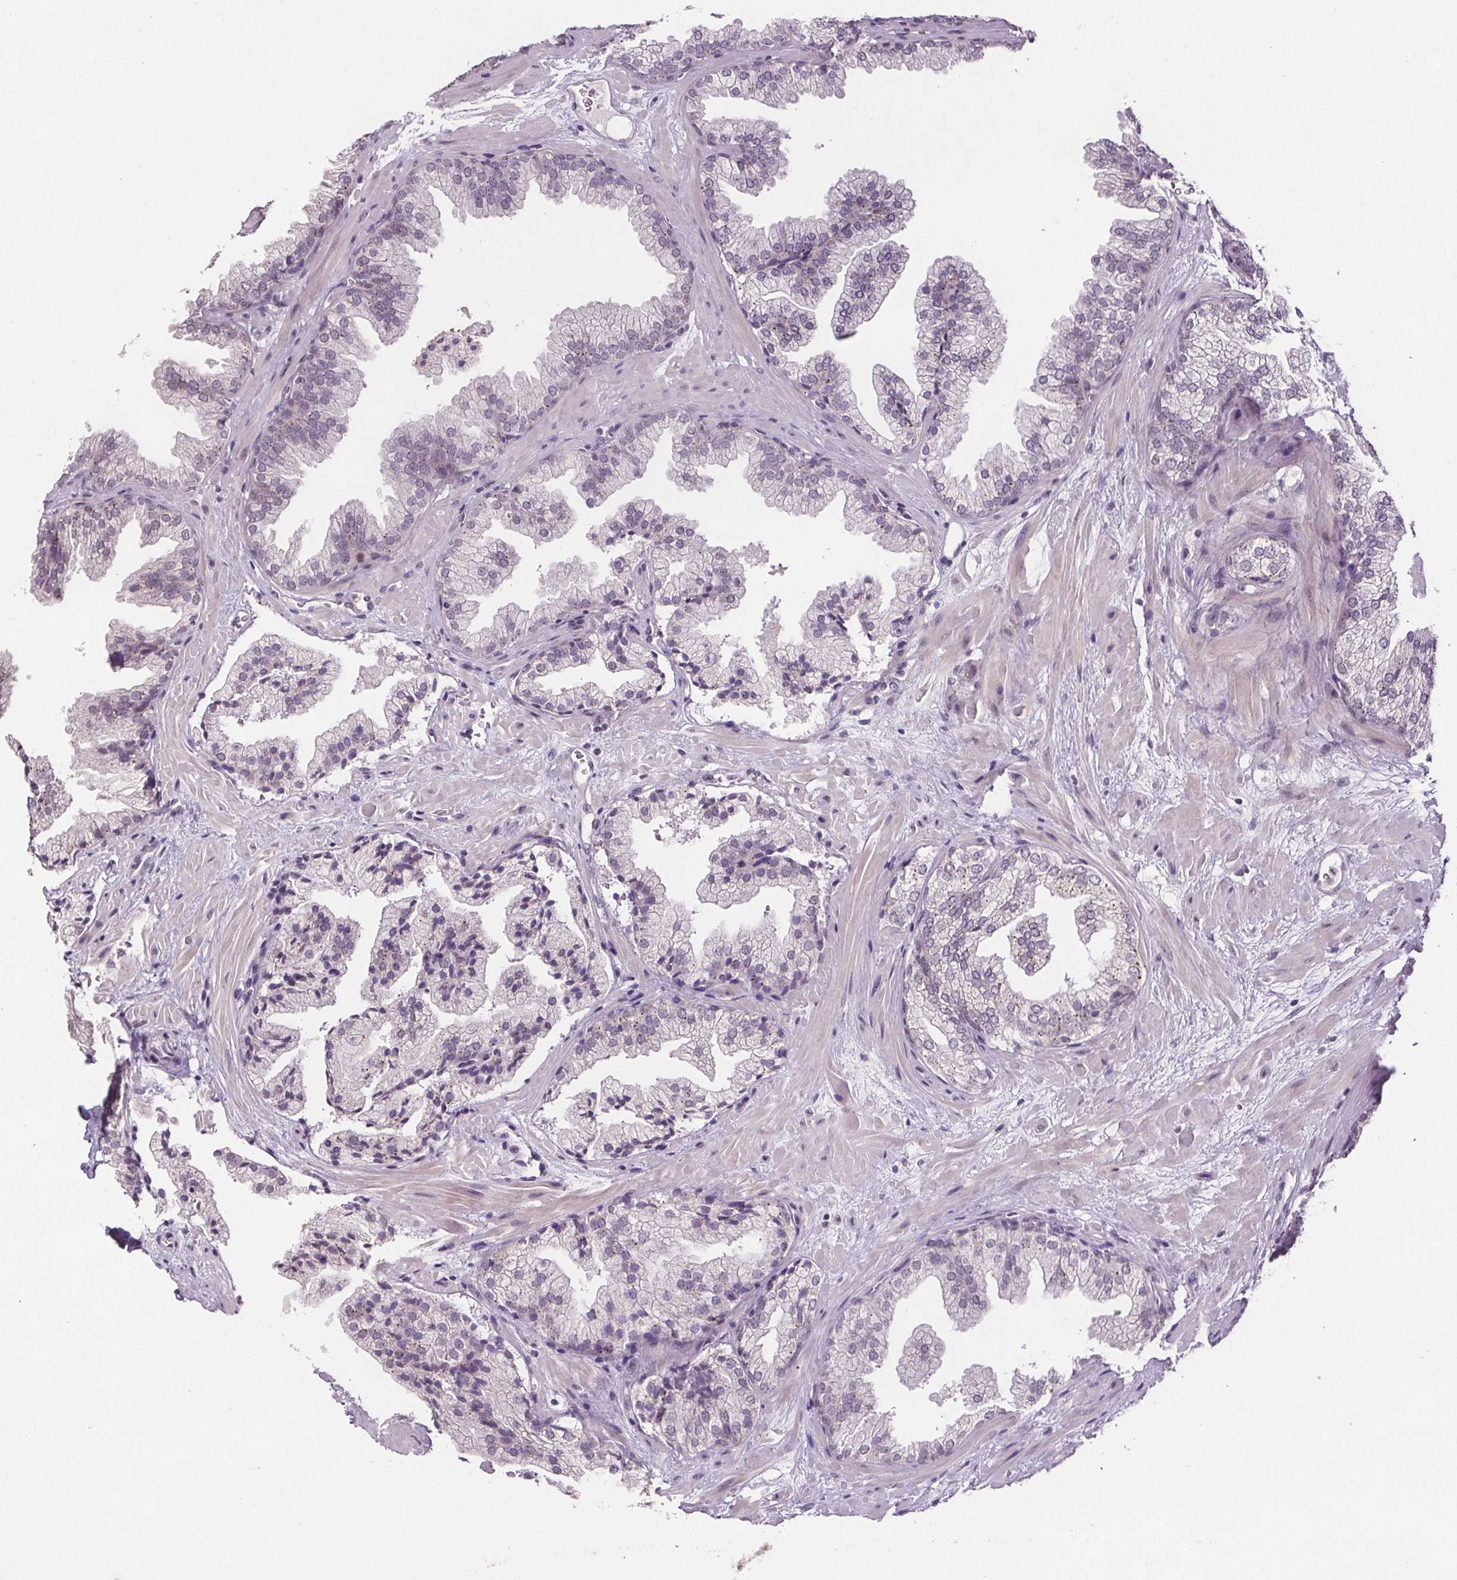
{"staining": {"intensity": "negative", "quantity": "none", "location": "none"}, "tissue": "prostate", "cell_type": "Glandular cells", "image_type": "normal", "snomed": [{"axis": "morphology", "description": "Normal tissue, NOS"}, {"axis": "topography", "description": "Prostate"}], "caption": "Immunohistochemistry of normal human prostate exhibits no expression in glandular cells.", "gene": "CENPF", "patient": {"sex": "male", "age": 37}}